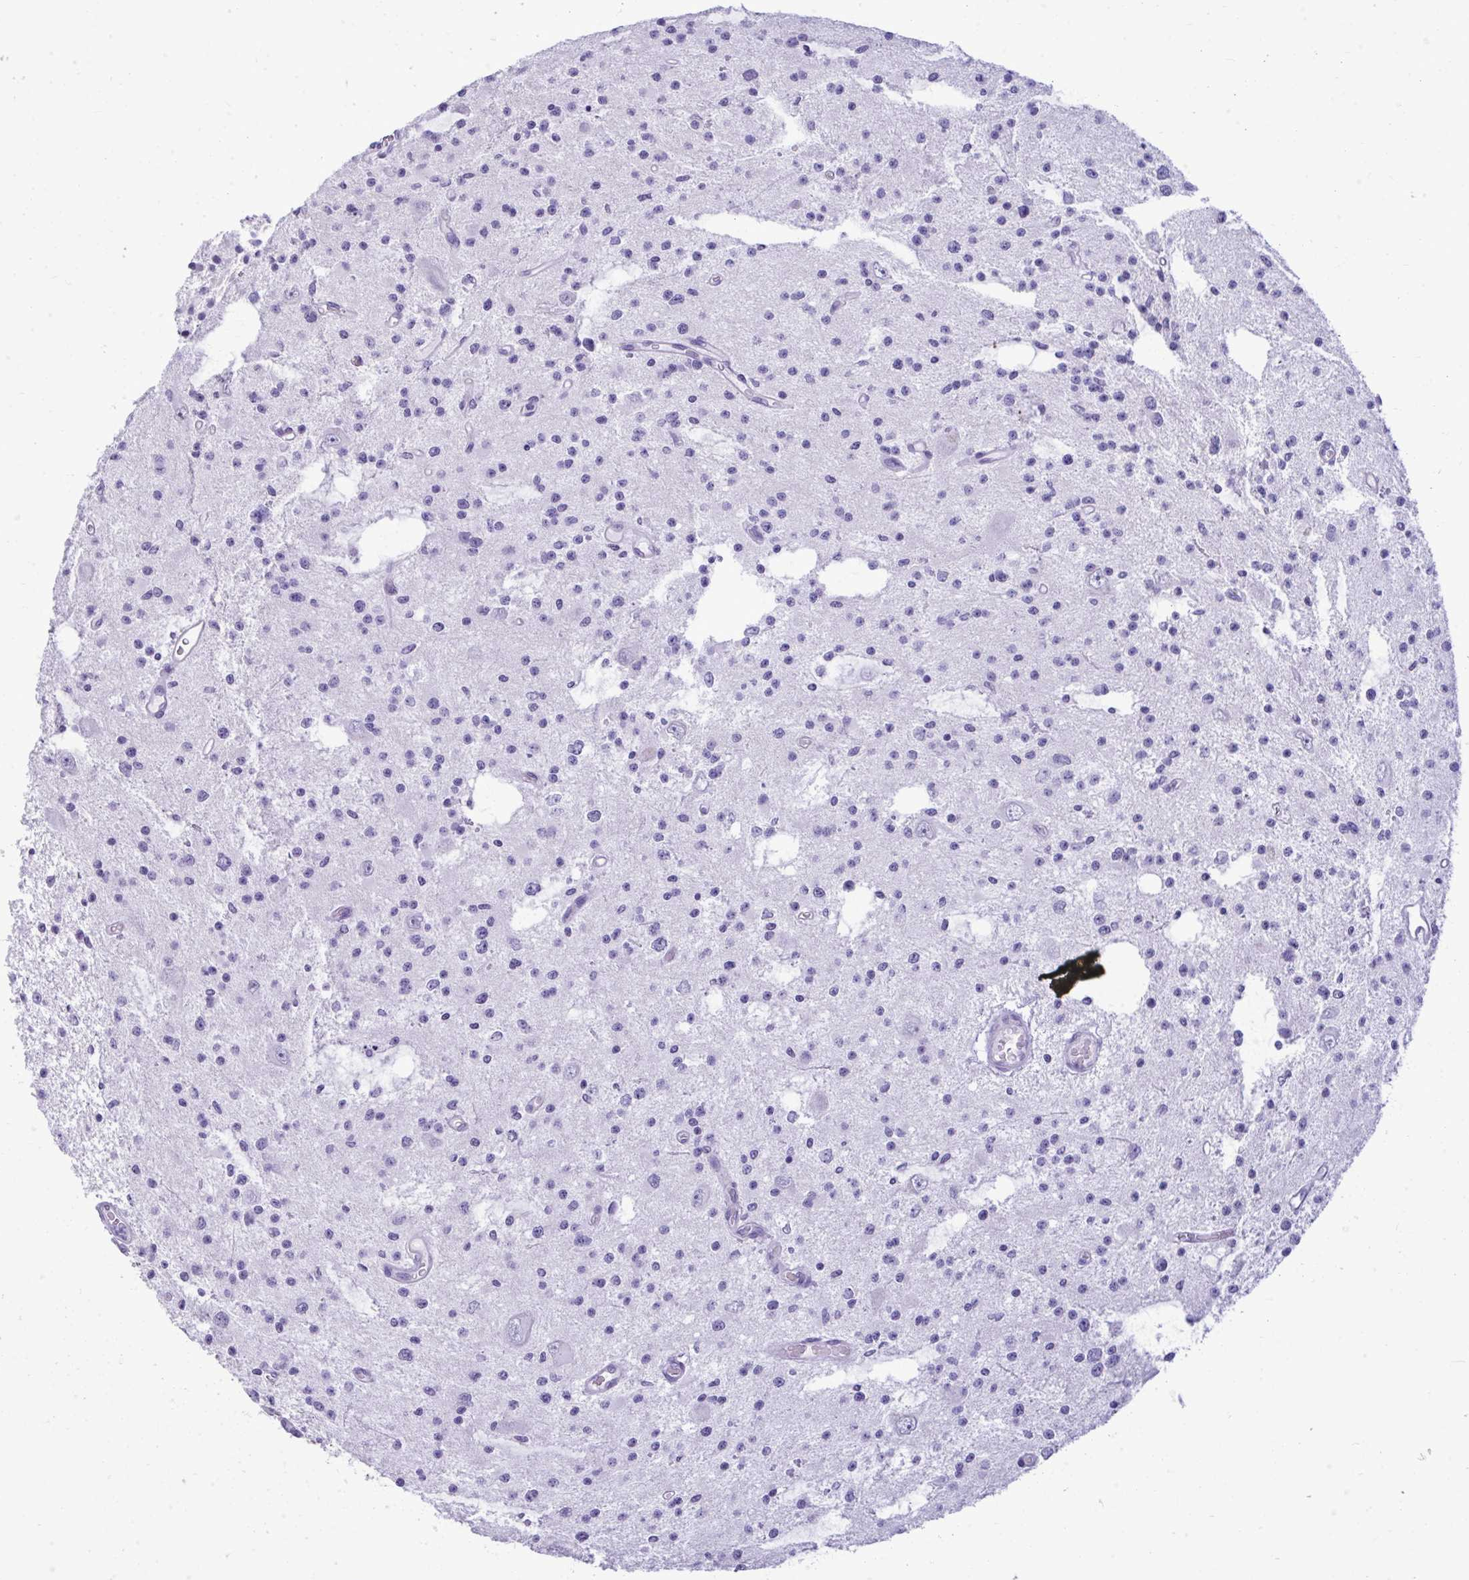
{"staining": {"intensity": "negative", "quantity": "none", "location": "none"}, "tissue": "glioma", "cell_type": "Tumor cells", "image_type": "cancer", "snomed": [{"axis": "morphology", "description": "Glioma, malignant, Low grade"}, {"axis": "topography", "description": "Brain"}], "caption": "High magnification brightfield microscopy of glioma stained with DAB (3,3'-diaminobenzidine) (brown) and counterstained with hematoxylin (blue): tumor cells show no significant expression.", "gene": "PRM2", "patient": {"sex": "male", "age": 43}}